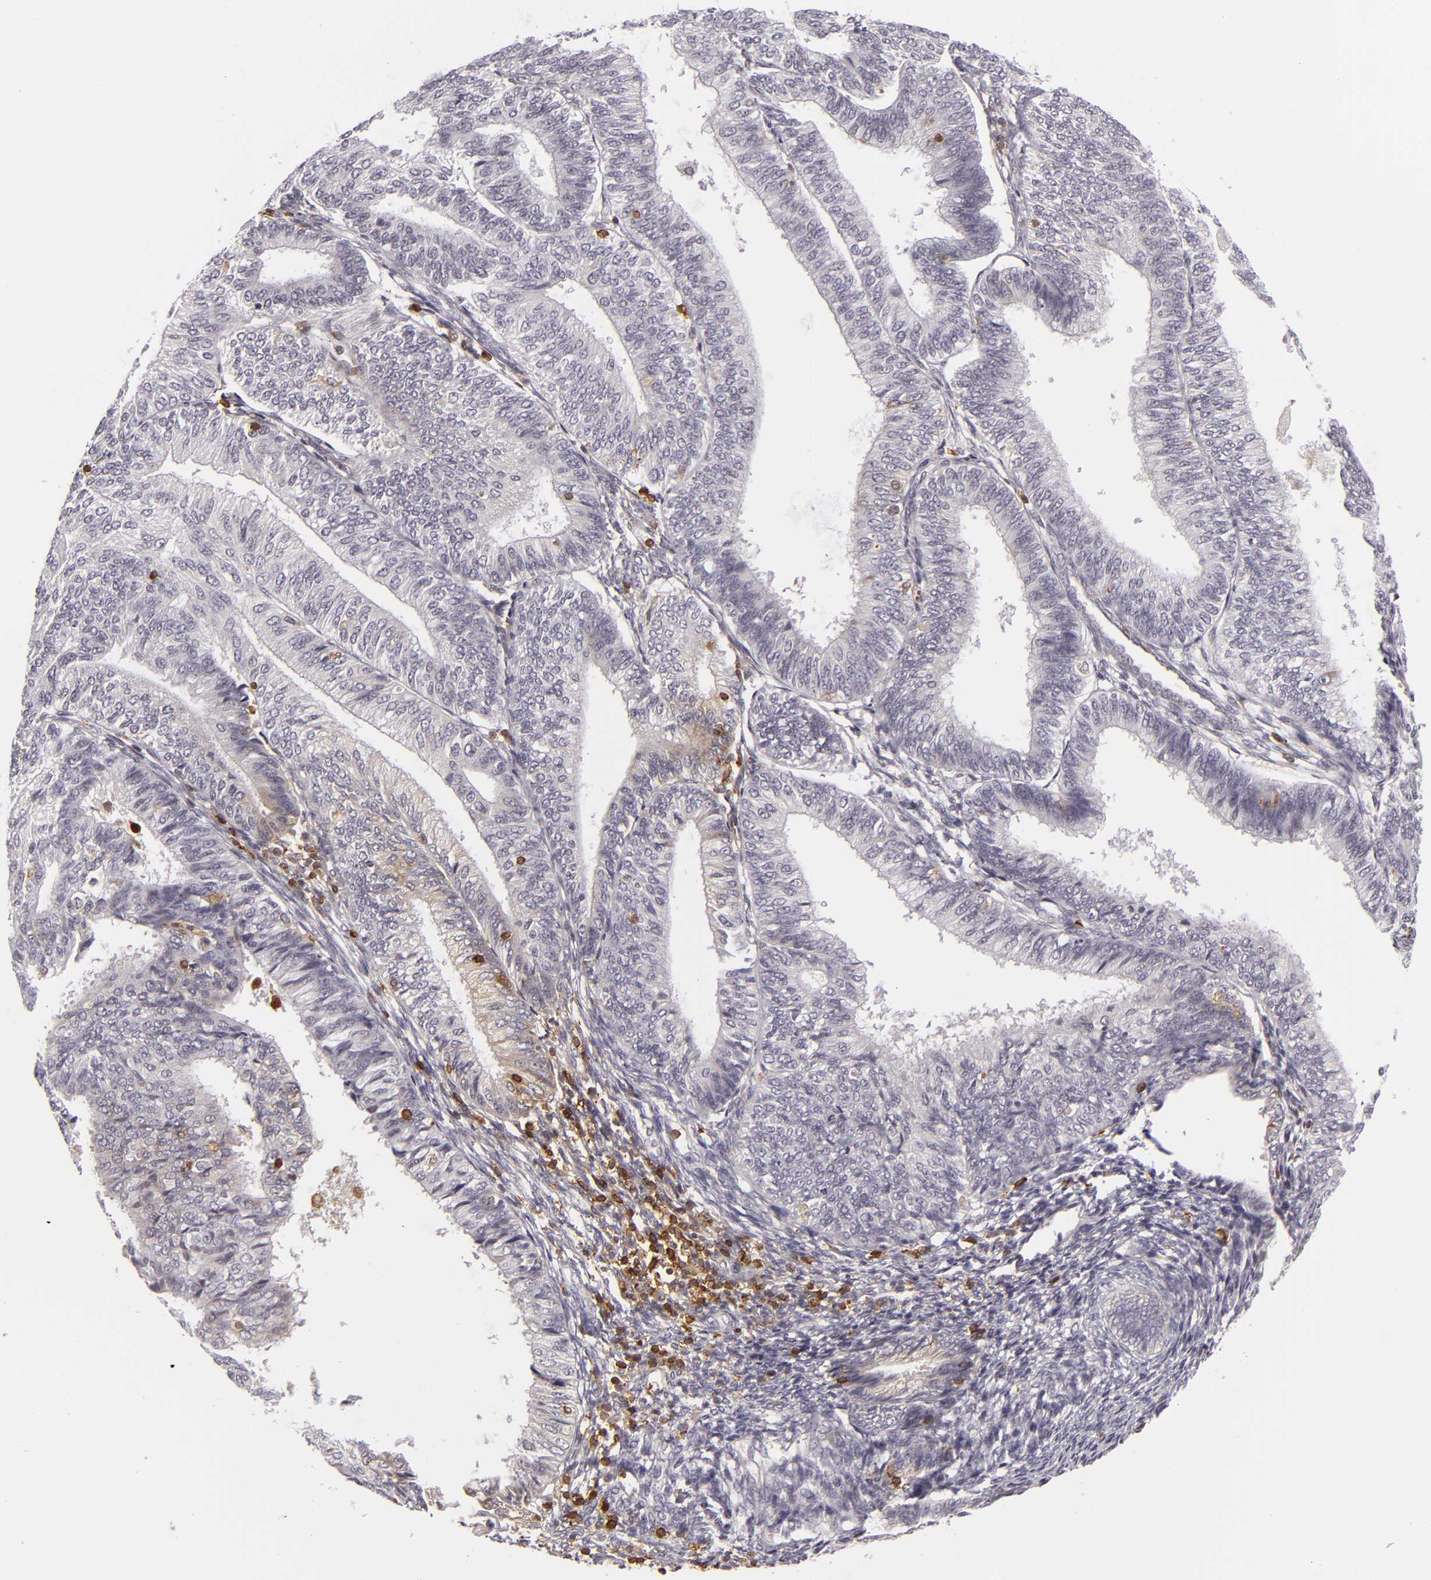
{"staining": {"intensity": "negative", "quantity": "none", "location": "none"}, "tissue": "endometrial cancer", "cell_type": "Tumor cells", "image_type": "cancer", "snomed": [{"axis": "morphology", "description": "Adenocarcinoma, NOS"}, {"axis": "topography", "description": "Endometrium"}], "caption": "DAB (3,3'-diaminobenzidine) immunohistochemical staining of human endometrial adenocarcinoma displays no significant positivity in tumor cells.", "gene": "APOBEC3G", "patient": {"sex": "female", "age": 55}}